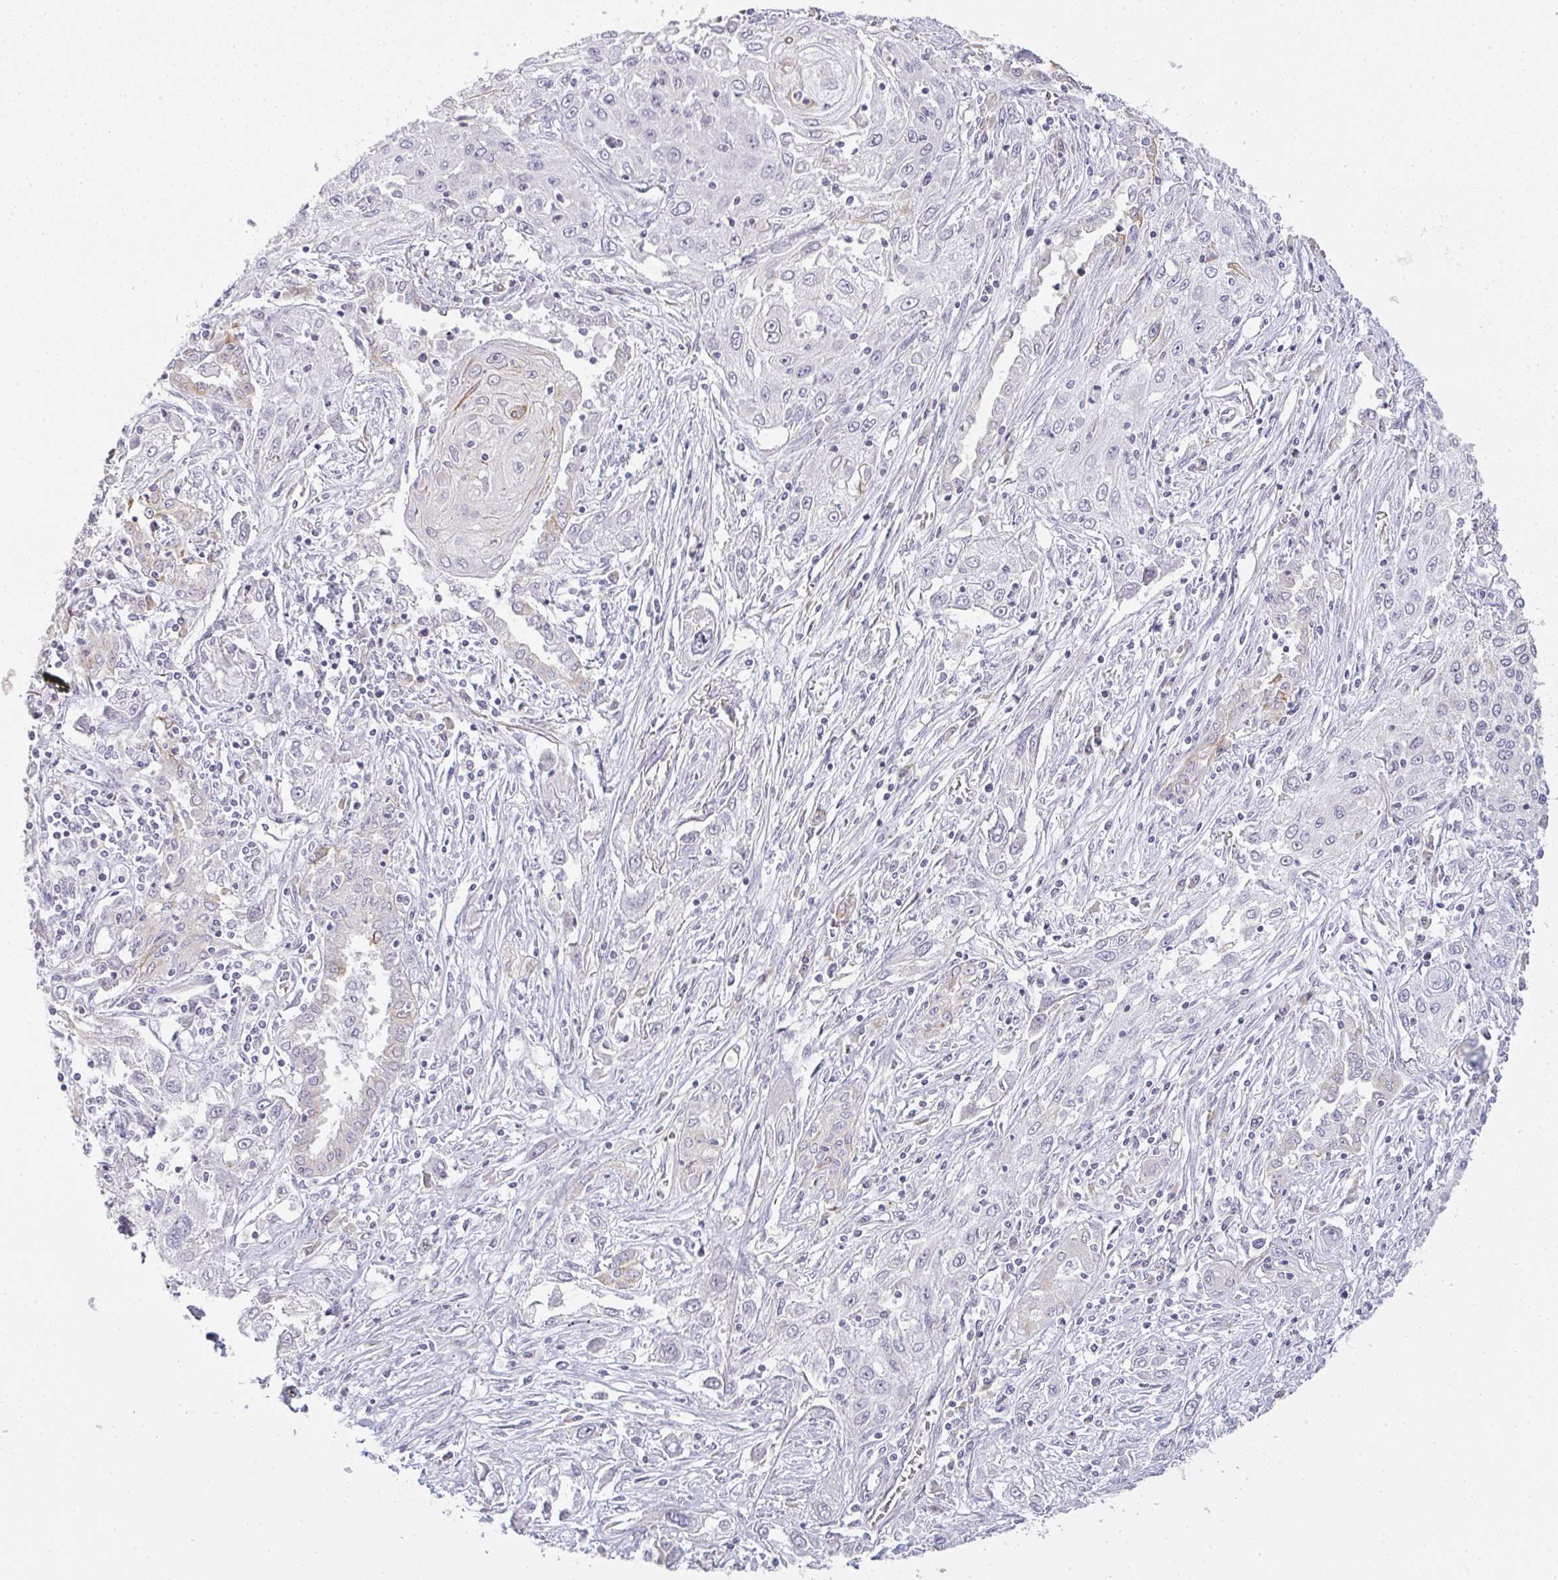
{"staining": {"intensity": "weak", "quantity": "<25%", "location": "cytoplasmic/membranous"}, "tissue": "lung cancer", "cell_type": "Tumor cells", "image_type": "cancer", "snomed": [{"axis": "morphology", "description": "Squamous cell carcinoma, NOS"}, {"axis": "topography", "description": "Lung"}], "caption": "Image shows no significant protein expression in tumor cells of squamous cell carcinoma (lung).", "gene": "SIRPB2", "patient": {"sex": "female", "age": 69}}